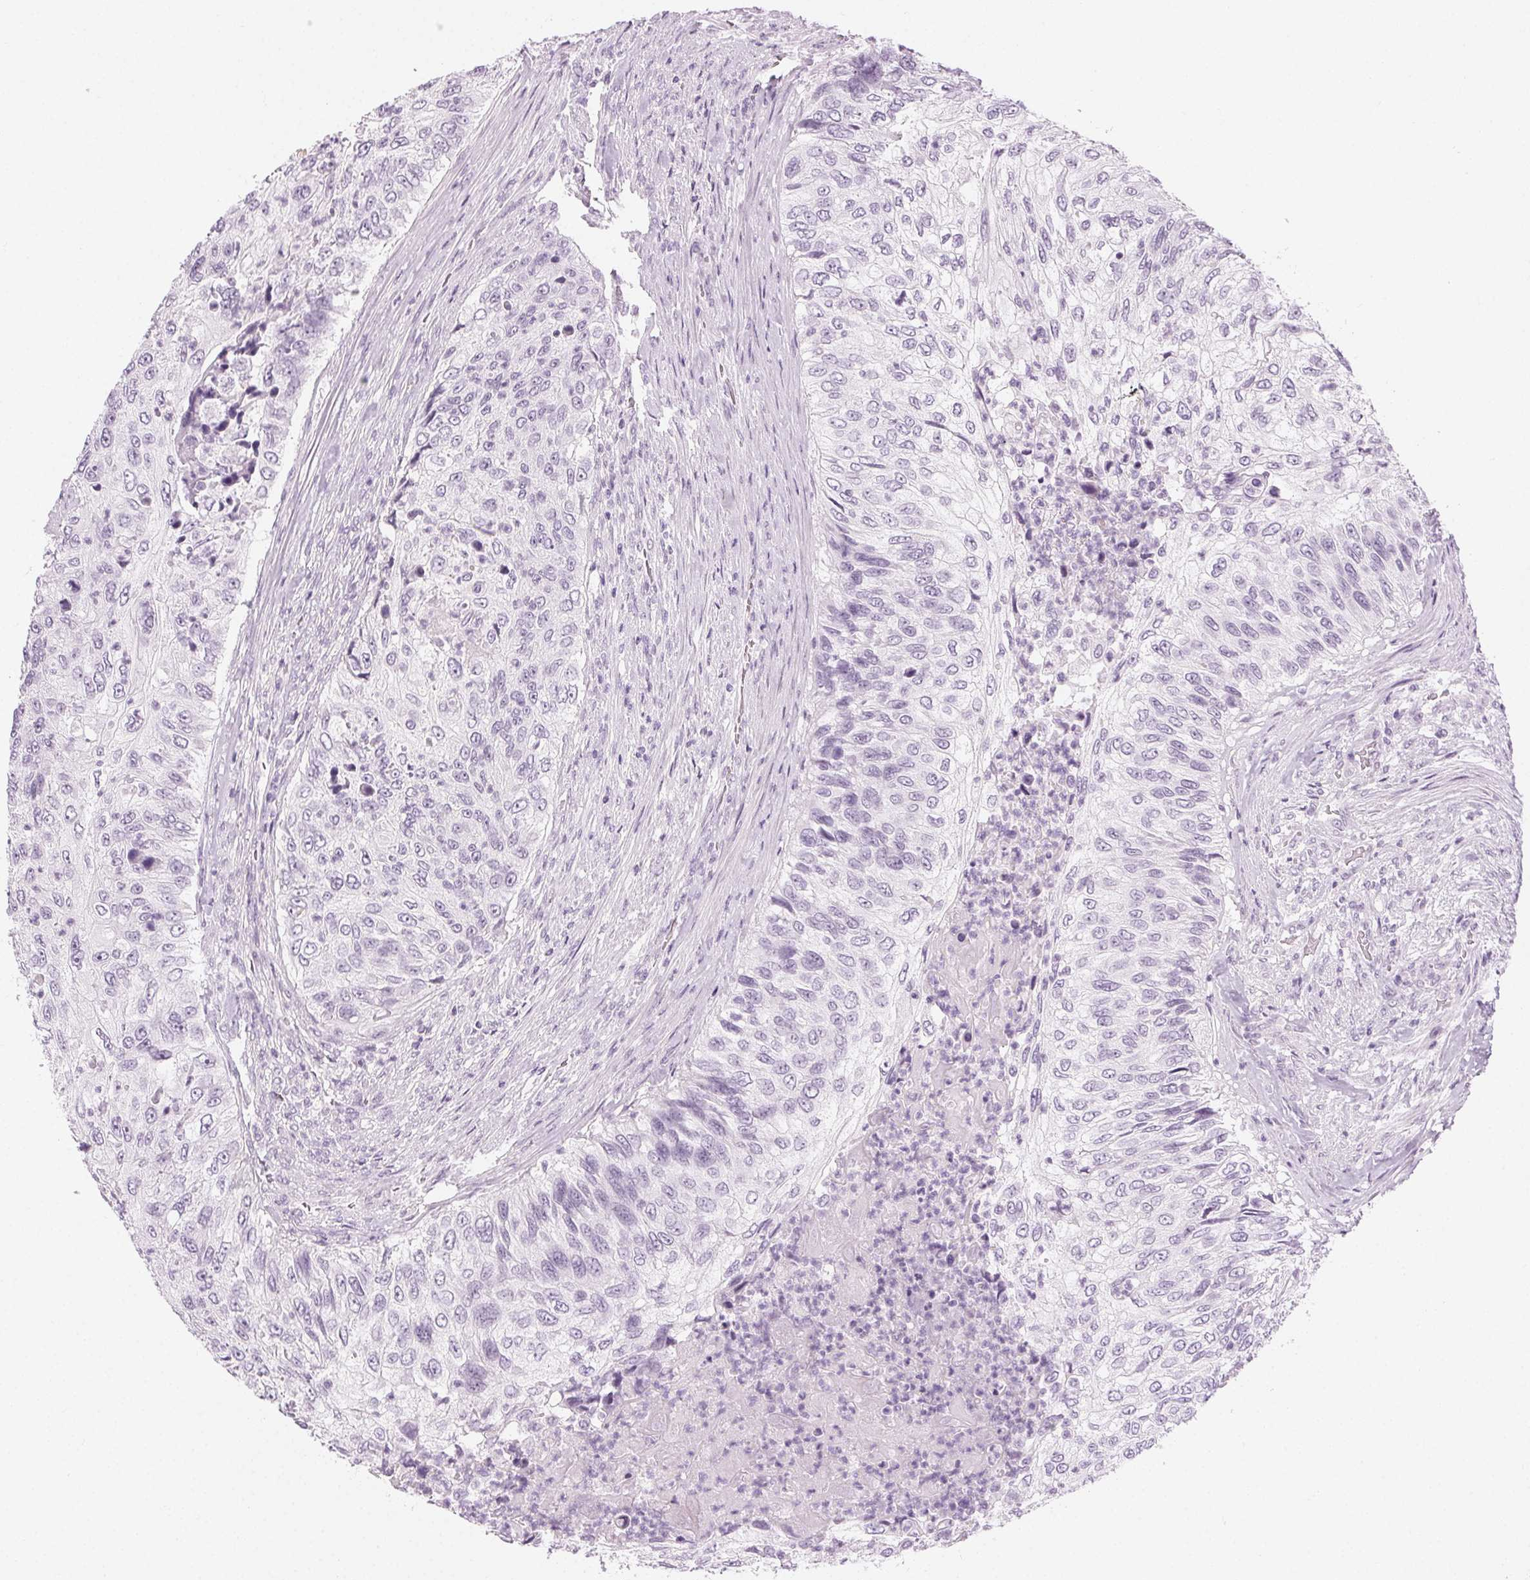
{"staining": {"intensity": "negative", "quantity": "none", "location": "none"}, "tissue": "urothelial cancer", "cell_type": "Tumor cells", "image_type": "cancer", "snomed": [{"axis": "morphology", "description": "Urothelial carcinoma, High grade"}, {"axis": "topography", "description": "Urinary bladder"}], "caption": "Immunohistochemistry (IHC) histopathology image of human high-grade urothelial carcinoma stained for a protein (brown), which displays no expression in tumor cells.", "gene": "AIF1L", "patient": {"sex": "female", "age": 60}}